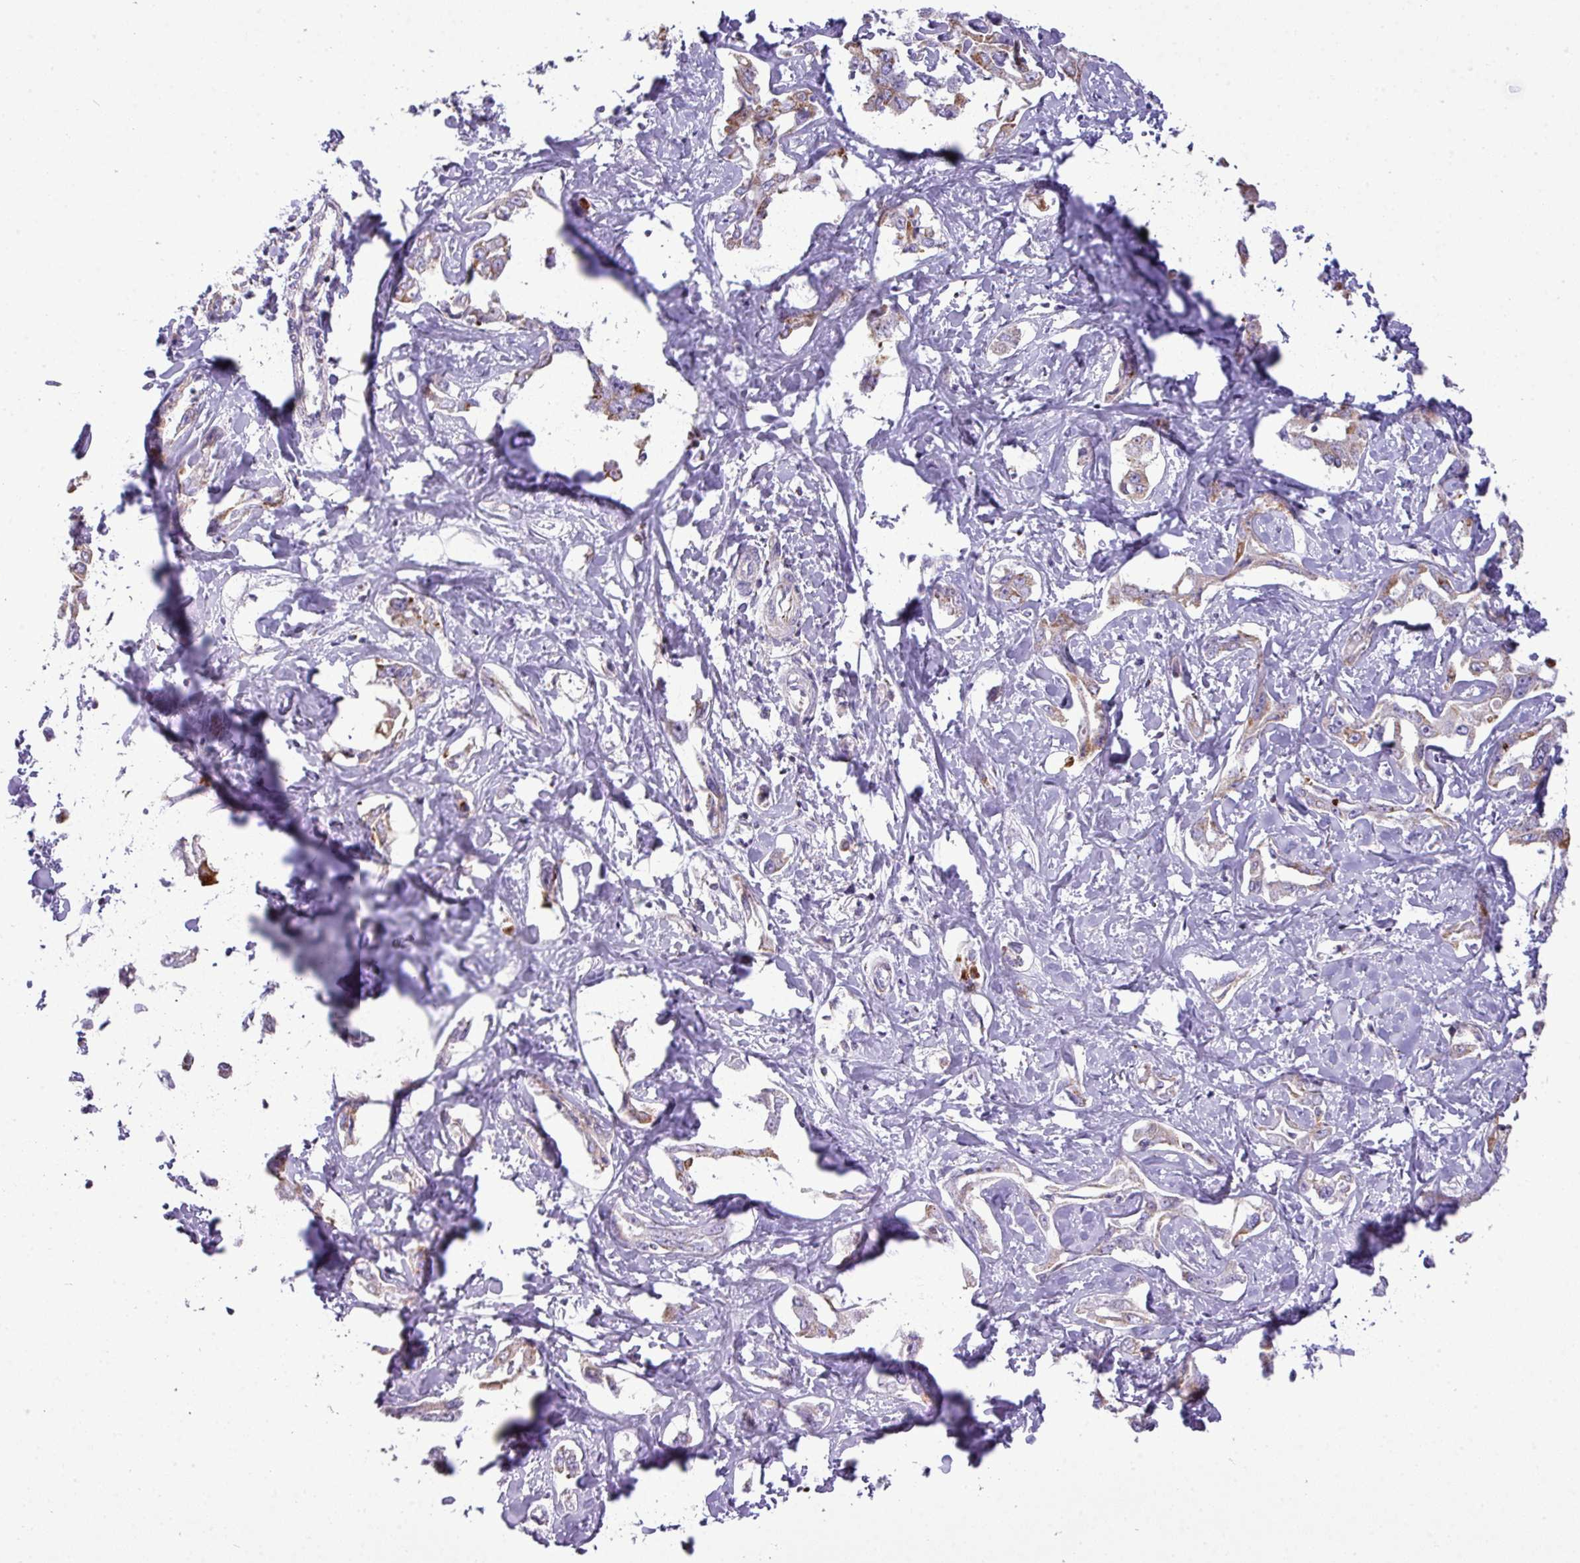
{"staining": {"intensity": "moderate", "quantity": "25%-75%", "location": "cytoplasmic/membranous"}, "tissue": "liver cancer", "cell_type": "Tumor cells", "image_type": "cancer", "snomed": [{"axis": "morphology", "description": "Cholangiocarcinoma"}, {"axis": "topography", "description": "Liver"}], "caption": "Immunohistochemistry (IHC) image of neoplastic tissue: liver cancer (cholangiocarcinoma) stained using IHC exhibits medium levels of moderate protein expression localized specifically in the cytoplasmic/membranous of tumor cells, appearing as a cytoplasmic/membranous brown color.", "gene": "ZNF81", "patient": {"sex": "male", "age": 59}}